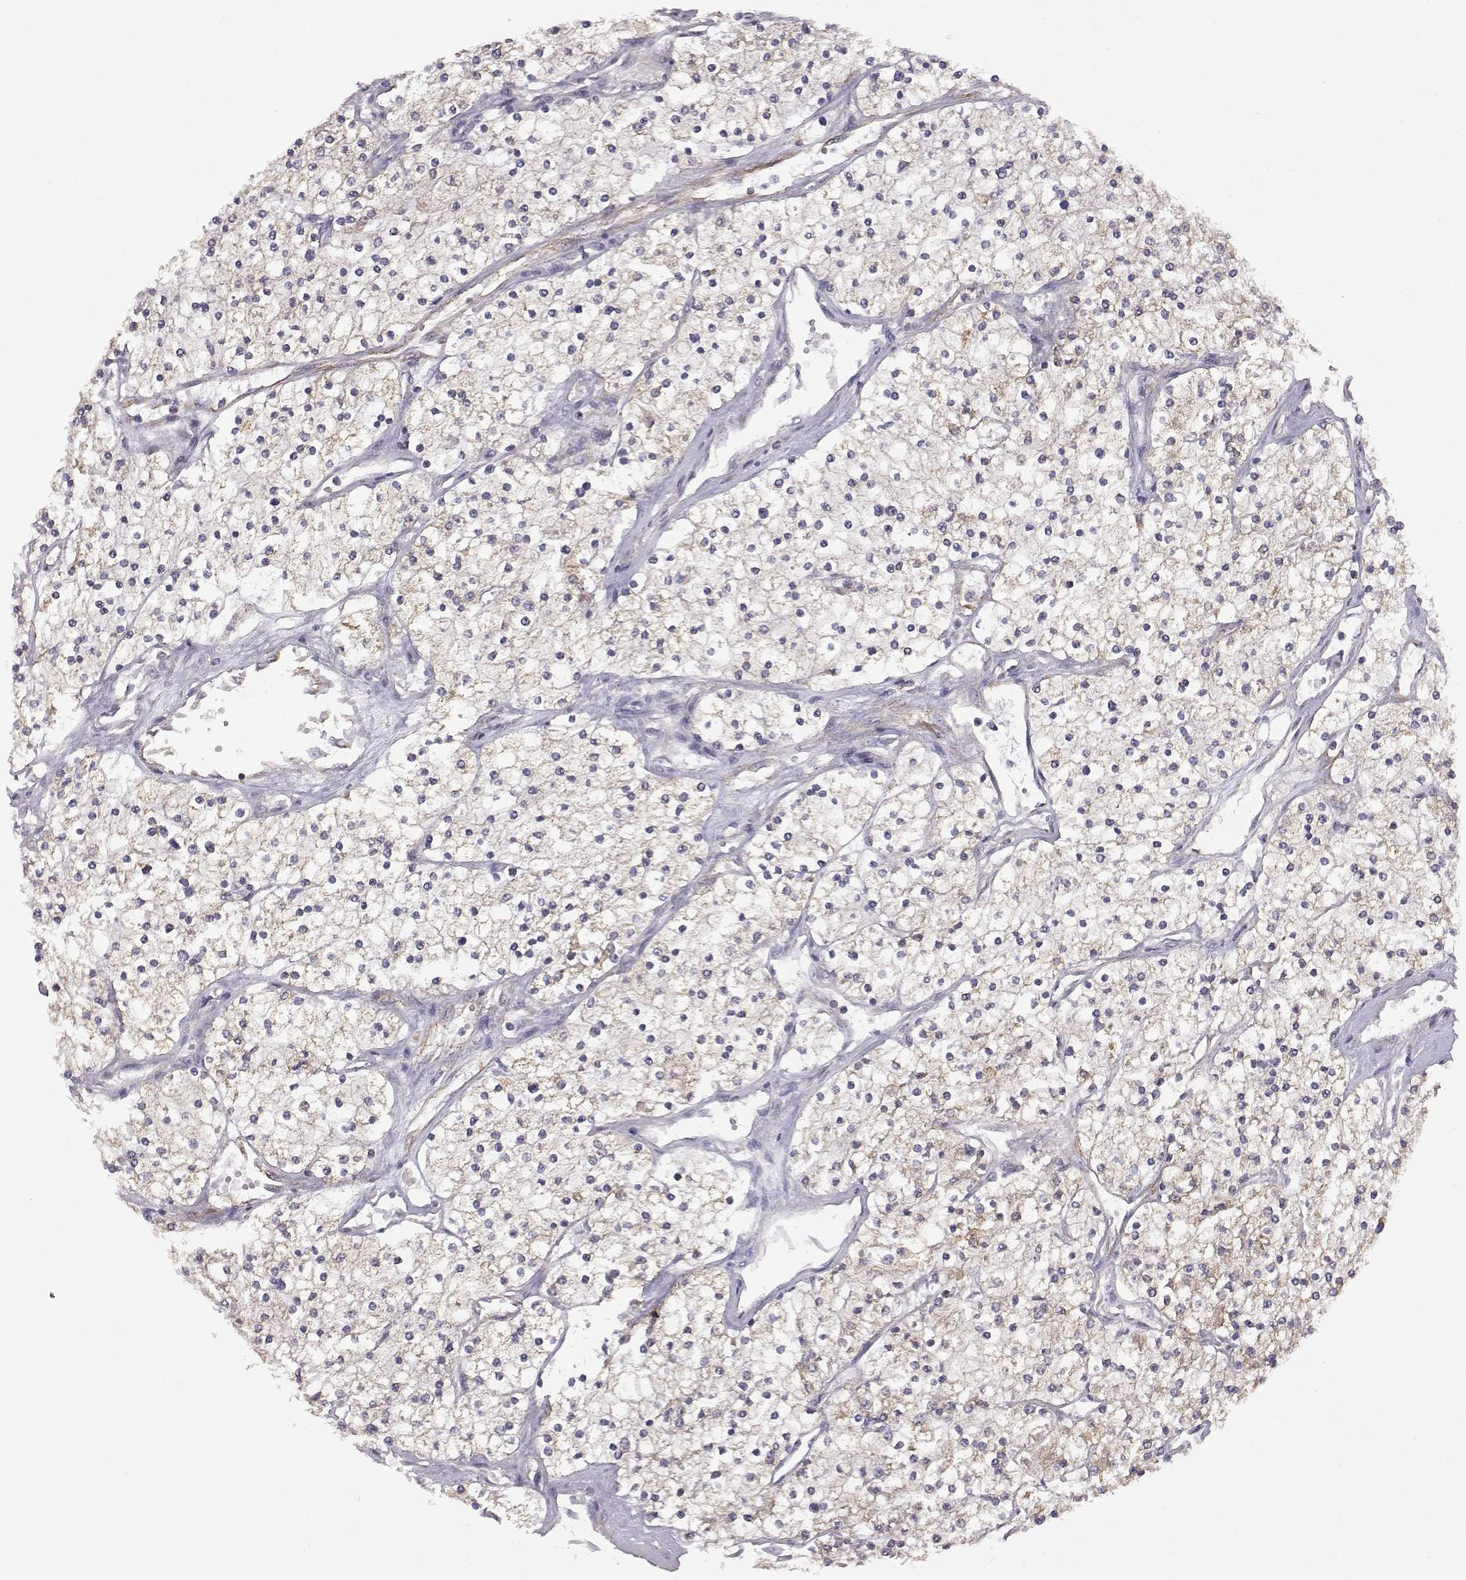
{"staining": {"intensity": "weak", "quantity": "<25%", "location": "cytoplasmic/membranous"}, "tissue": "renal cancer", "cell_type": "Tumor cells", "image_type": "cancer", "snomed": [{"axis": "morphology", "description": "Adenocarcinoma, NOS"}, {"axis": "topography", "description": "Kidney"}], "caption": "Immunohistochemical staining of human renal cancer (adenocarcinoma) displays no significant expression in tumor cells.", "gene": "DDC", "patient": {"sex": "male", "age": 80}}